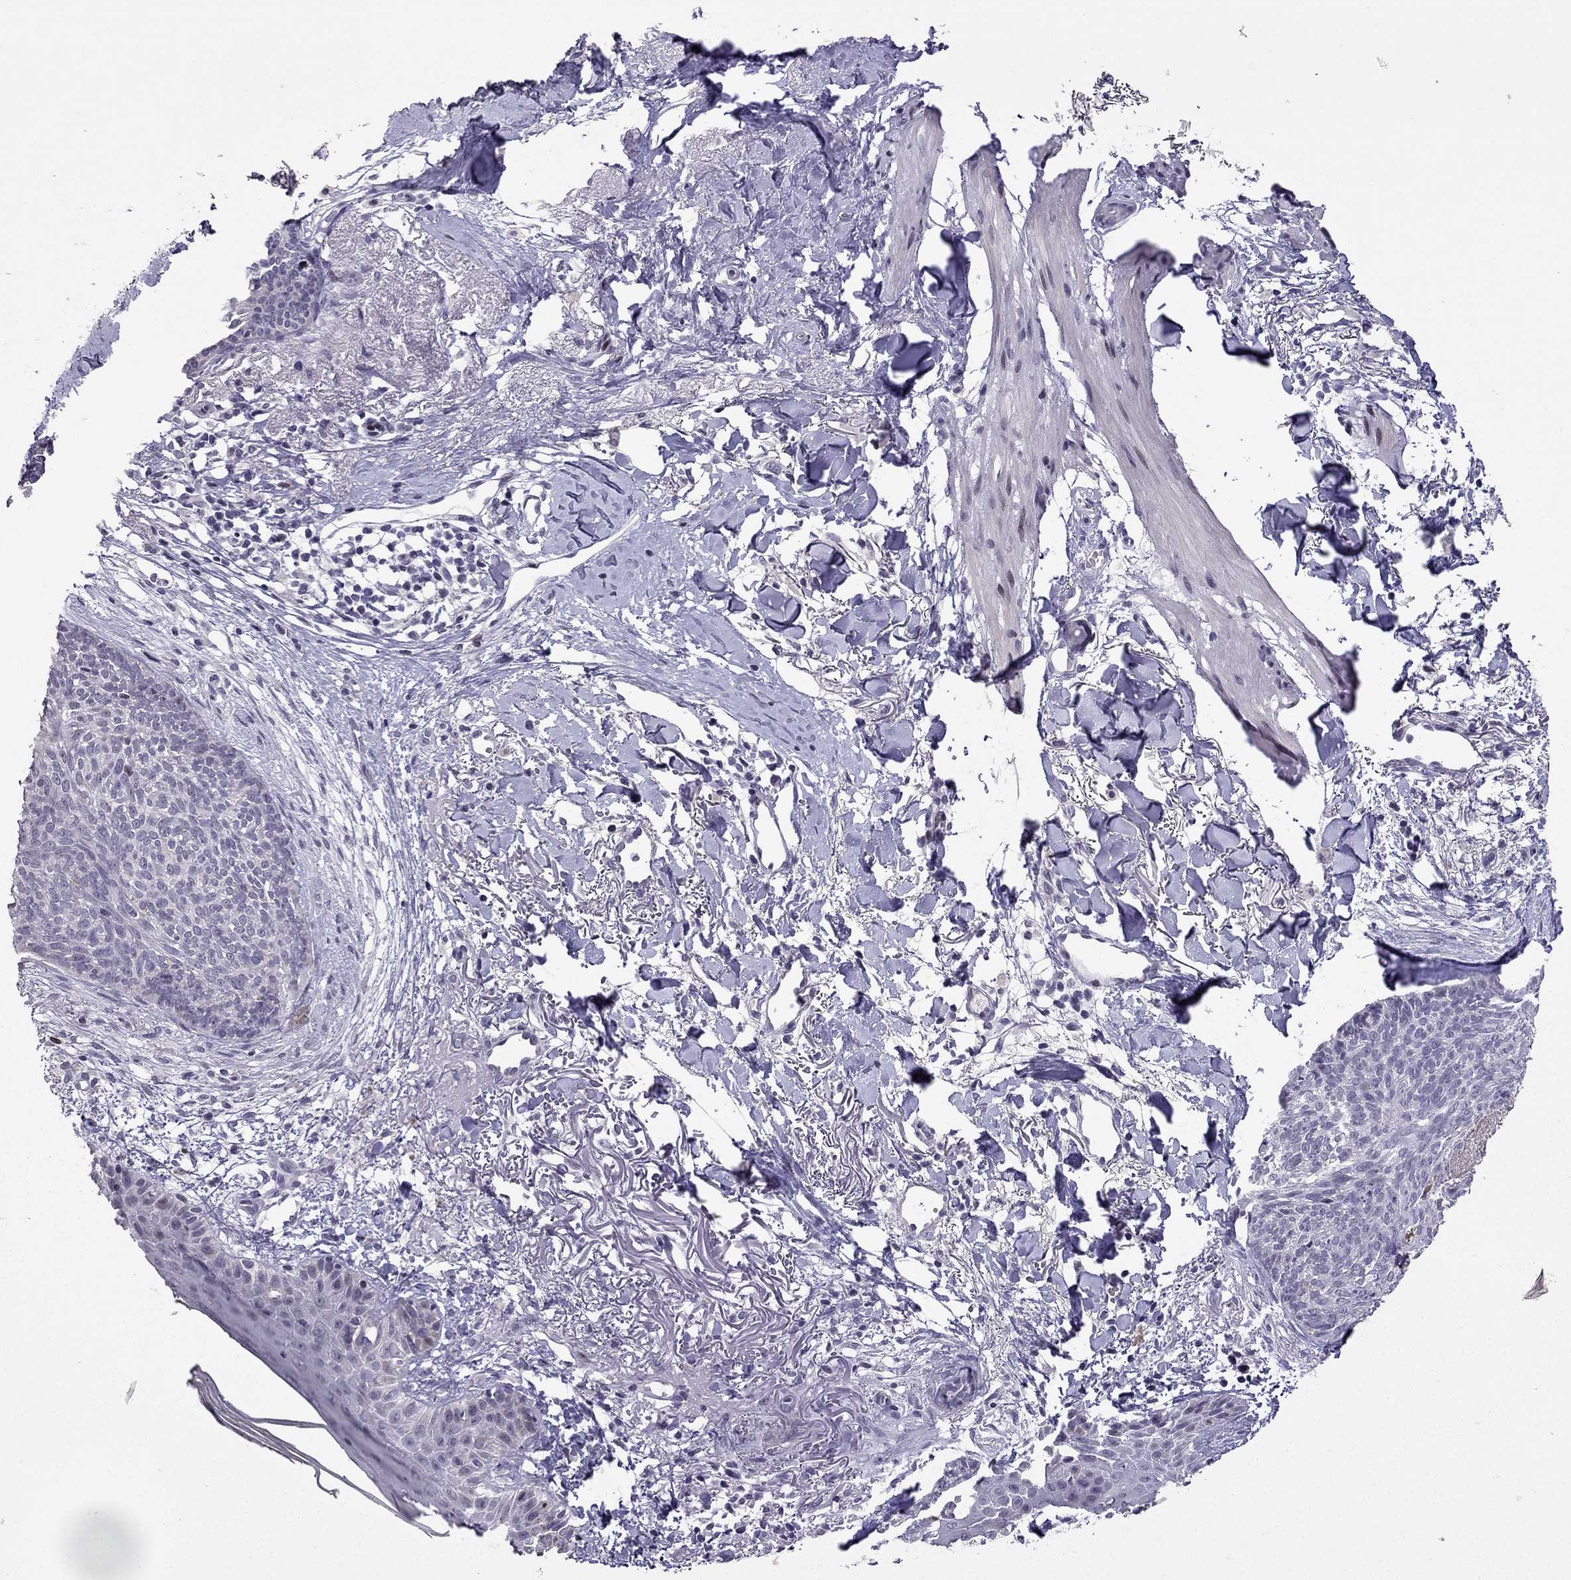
{"staining": {"intensity": "negative", "quantity": "none", "location": "none"}, "tissue": "skin cancer", "cell_type": "Tumor cells", "image_type": "cancer", "snomed": [{"axis": "morphology", "description": "Normal tissue, NOS"}, {"axis": "morphology", "description": "Basal cell carcinoma"}, {"axis": "topography", "description": "Skin"}], "caption": "IHC photomicrograph of neoplastic tissue: human skin cancer stained with DAB shows no significant protein staining in tumor cells.", "gene": "TTN", "patient": {"sex": "male", "age": 84}}